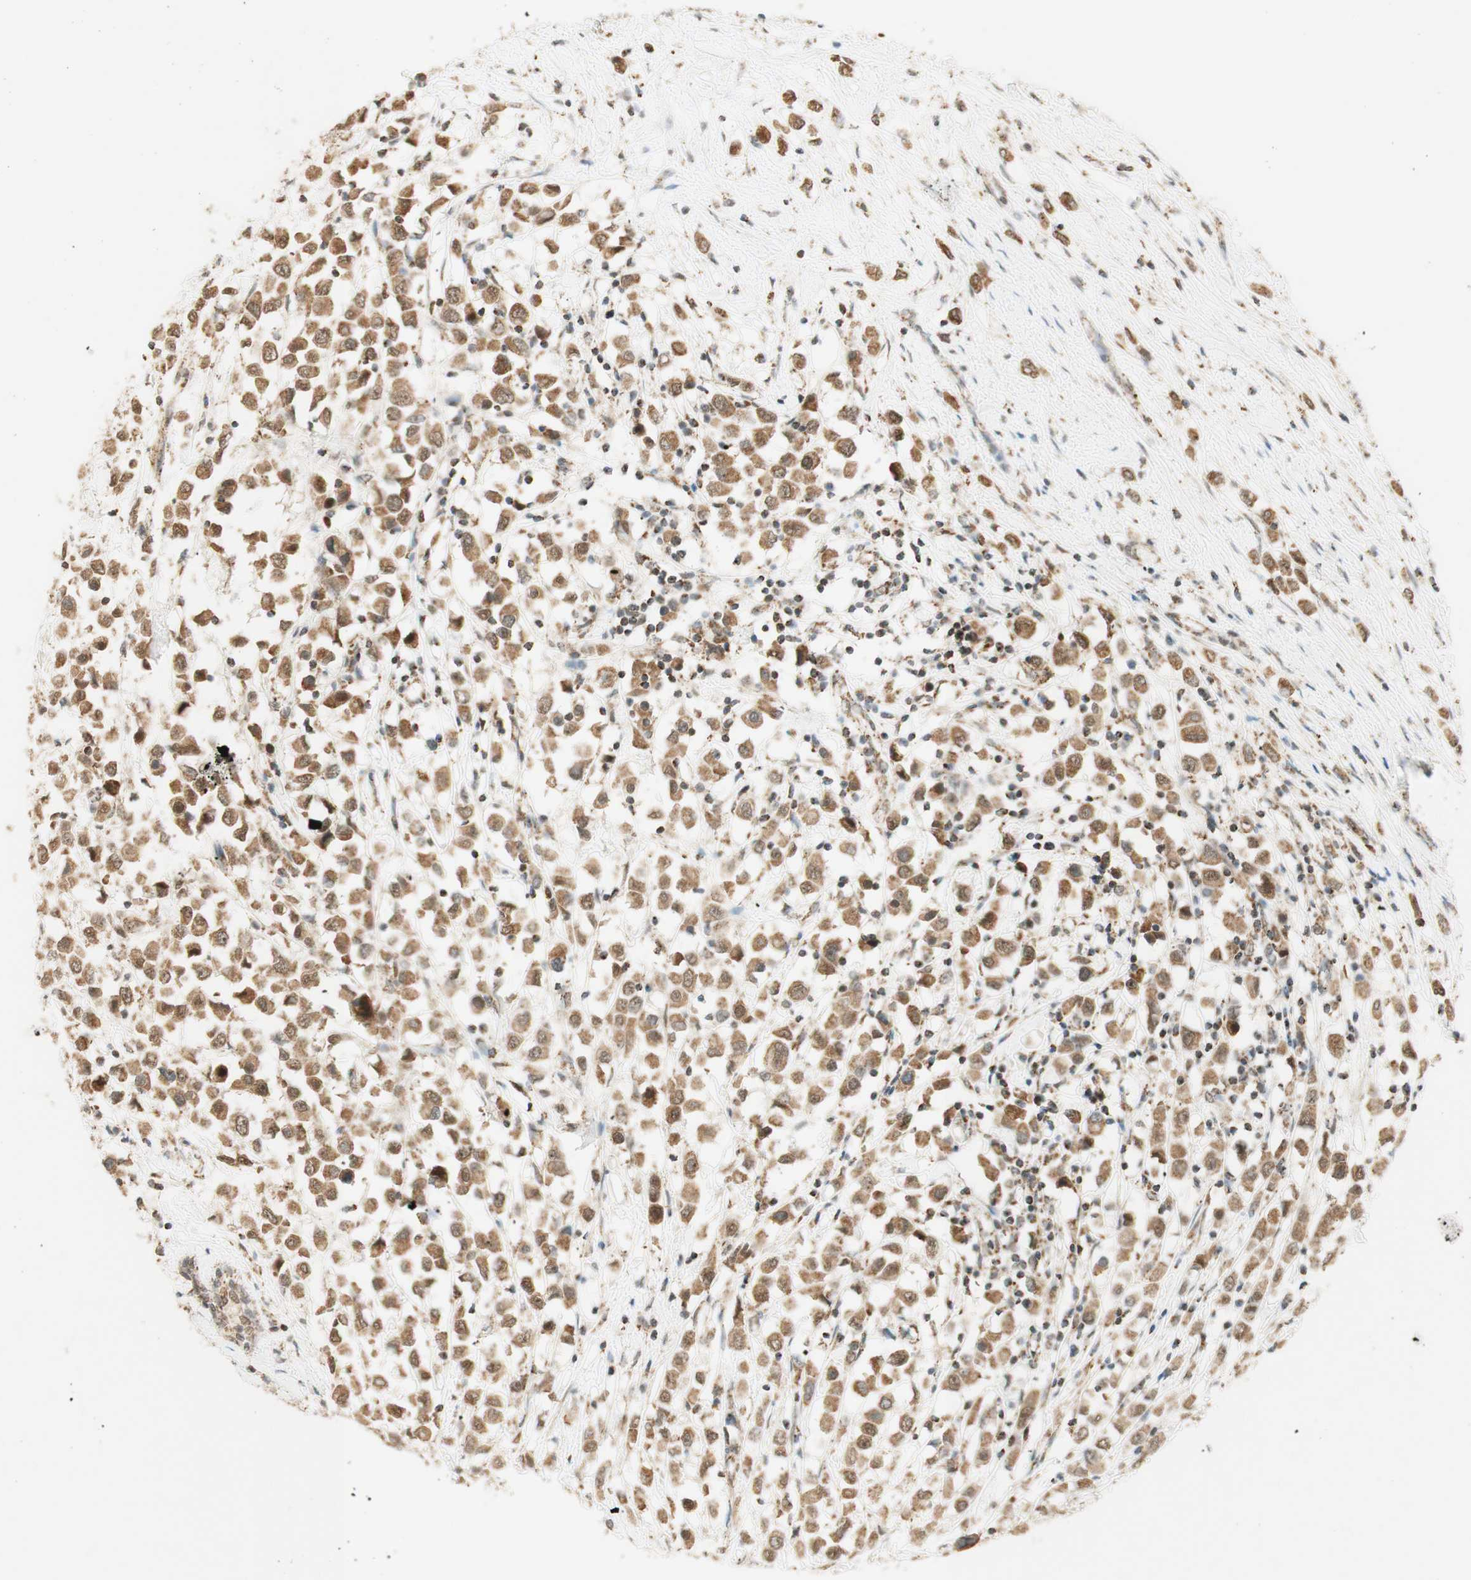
{"staining": {"intensity": "moderate", "quantity": ">75%", "location": "cytoplasmic/membranous,nuclear"}, "tissue": "breast cancer", "cell_type": "Tumor cells", "image_type": "cancer", "snomed": [{"axis": "morphology", "description": "Duct carcinoma"}, {"axis": "topography", "description": "Breast"}], "caption": "A brown stain shows moderate cytoplasmic/membranous and nuclear staining of a protein in infiltrating ductal carcinoma (breast) tumor cells. The staining was performed using DAB (3,3'-diaminobenzidine) to visualize the protein expression in brown, while the nuclei were stained in blue with hematoxylin (Magnification: 20x).", "gene": "ZNF782", "patient": {"sex": "female", "age": 61}}